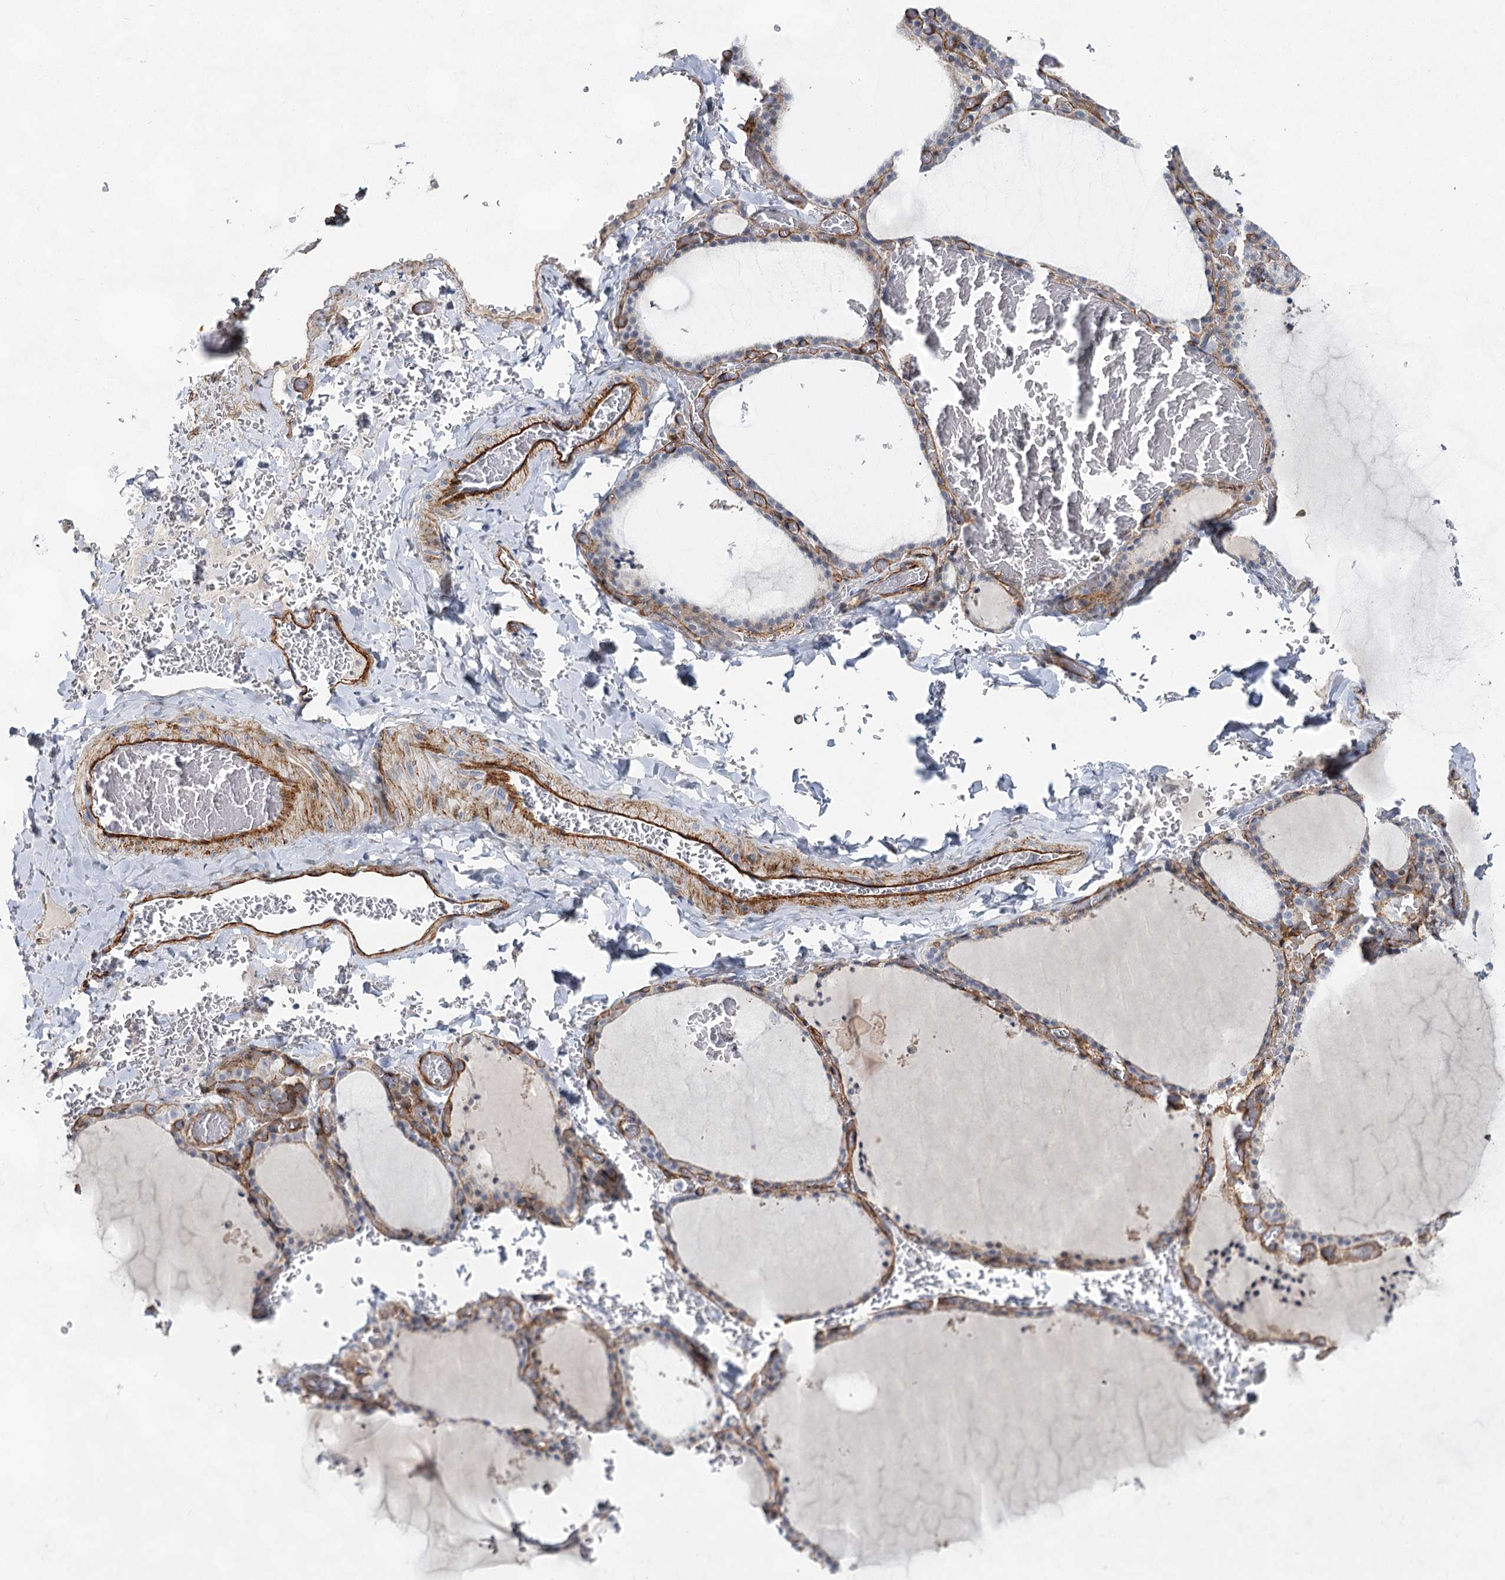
{"staining": {"intensity": "negative", "quantity": "none", "location": "none"}, "tissue": "thyroid gland", "cell_type": "Glandular cells", "image_type": "normal", "snomed": [{"axis": "morphology", "description": "Normal tissue, NOS"}, {"axis": "topography", "description": "Thyroid gland"}], "caption": "A photomicrograph of thyroid gland stained for a protein exhibits no brown staining in glandular cells. (DAB (3,3'-diaminobenzidine) immunohistochemistry with hematoxylin counter stain).", "gene": "ATL2", "patient": {"sex": "female", "age": 39}}